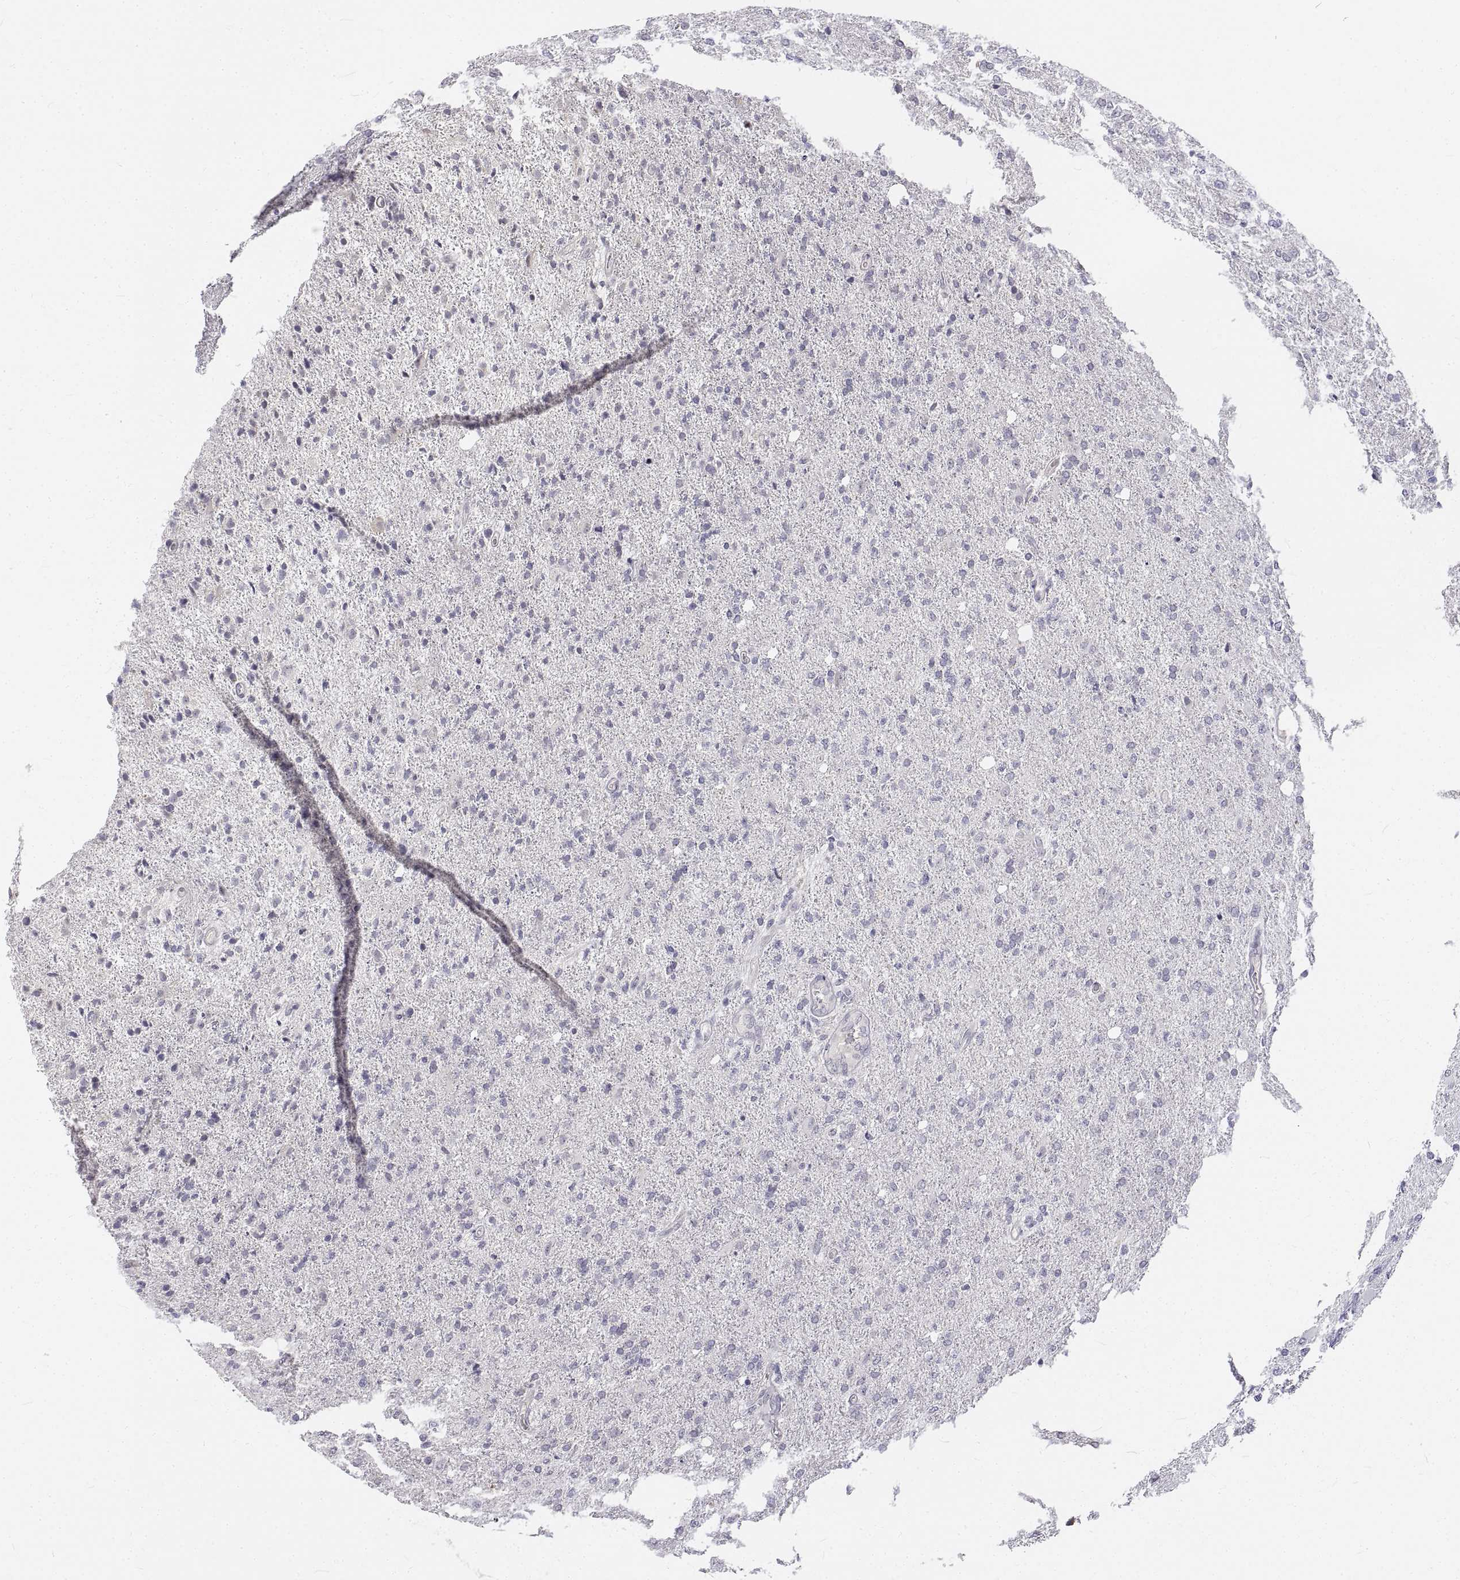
{"staining": {"intensity": "negative", "quantity": "none", "location": "none"}, "tissue": "glioma", "cell_type": "Tumor cells", "image_type": "cancer", "snomed": [{"axis": "morphology", "description": "Glioma, malignant, High grade"}, {"axis": "topography", "description": "Cerebral cortex"}], "caption": "Immunohistochemistry (IHC) of human malignant glioma (high-grade) shows no positivity in tumor cells.", "gene": "ANO2", "patient": {"sex": "male", "age": 70}}